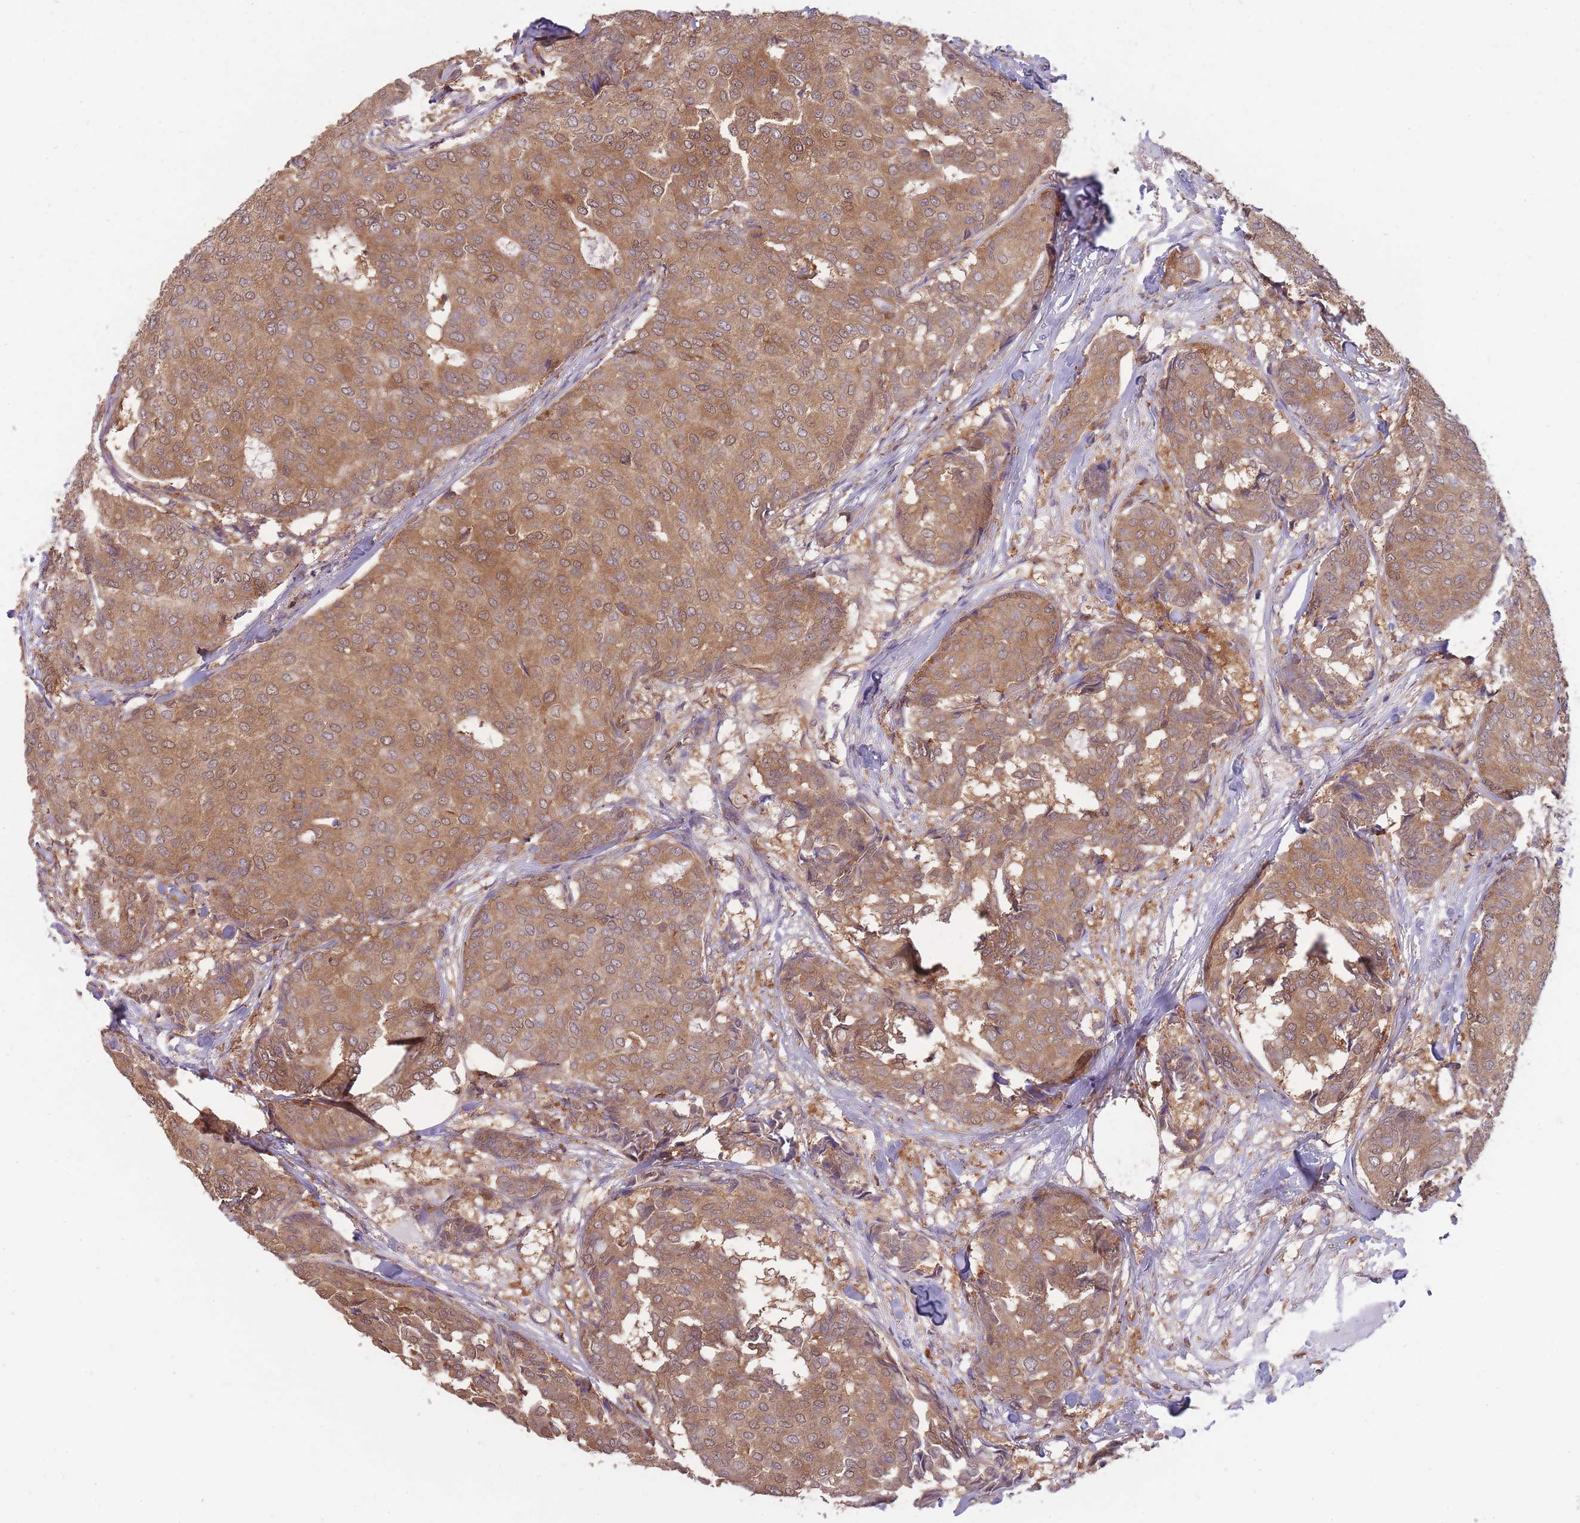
{"staining": {"intensity": "moderate", "quantity": ">75%", "location": "cytoplasmic/membranous"}, "tissue": "breast cancer", "cell_type": "Tumor cells", "image_type": "cancer", "snomed": [{"axis": "morphology", "description": "Duct carcinoma"}, {"axis": "topography", "description": "Breast"}], "caption": "IHC staining of breast cancer, which reveals medium levels of moderate cytoplasmic/membranous staining in about >75% of tumor cells indicating moderate cytoplasmic/membranous protein positivity. The staining was performed using DAB (brown) for protein detection and nuclei were counterstained in hematoxylin (blue).", "gene": "GMIP", "patient": {"sex": "female", "age": 75}}